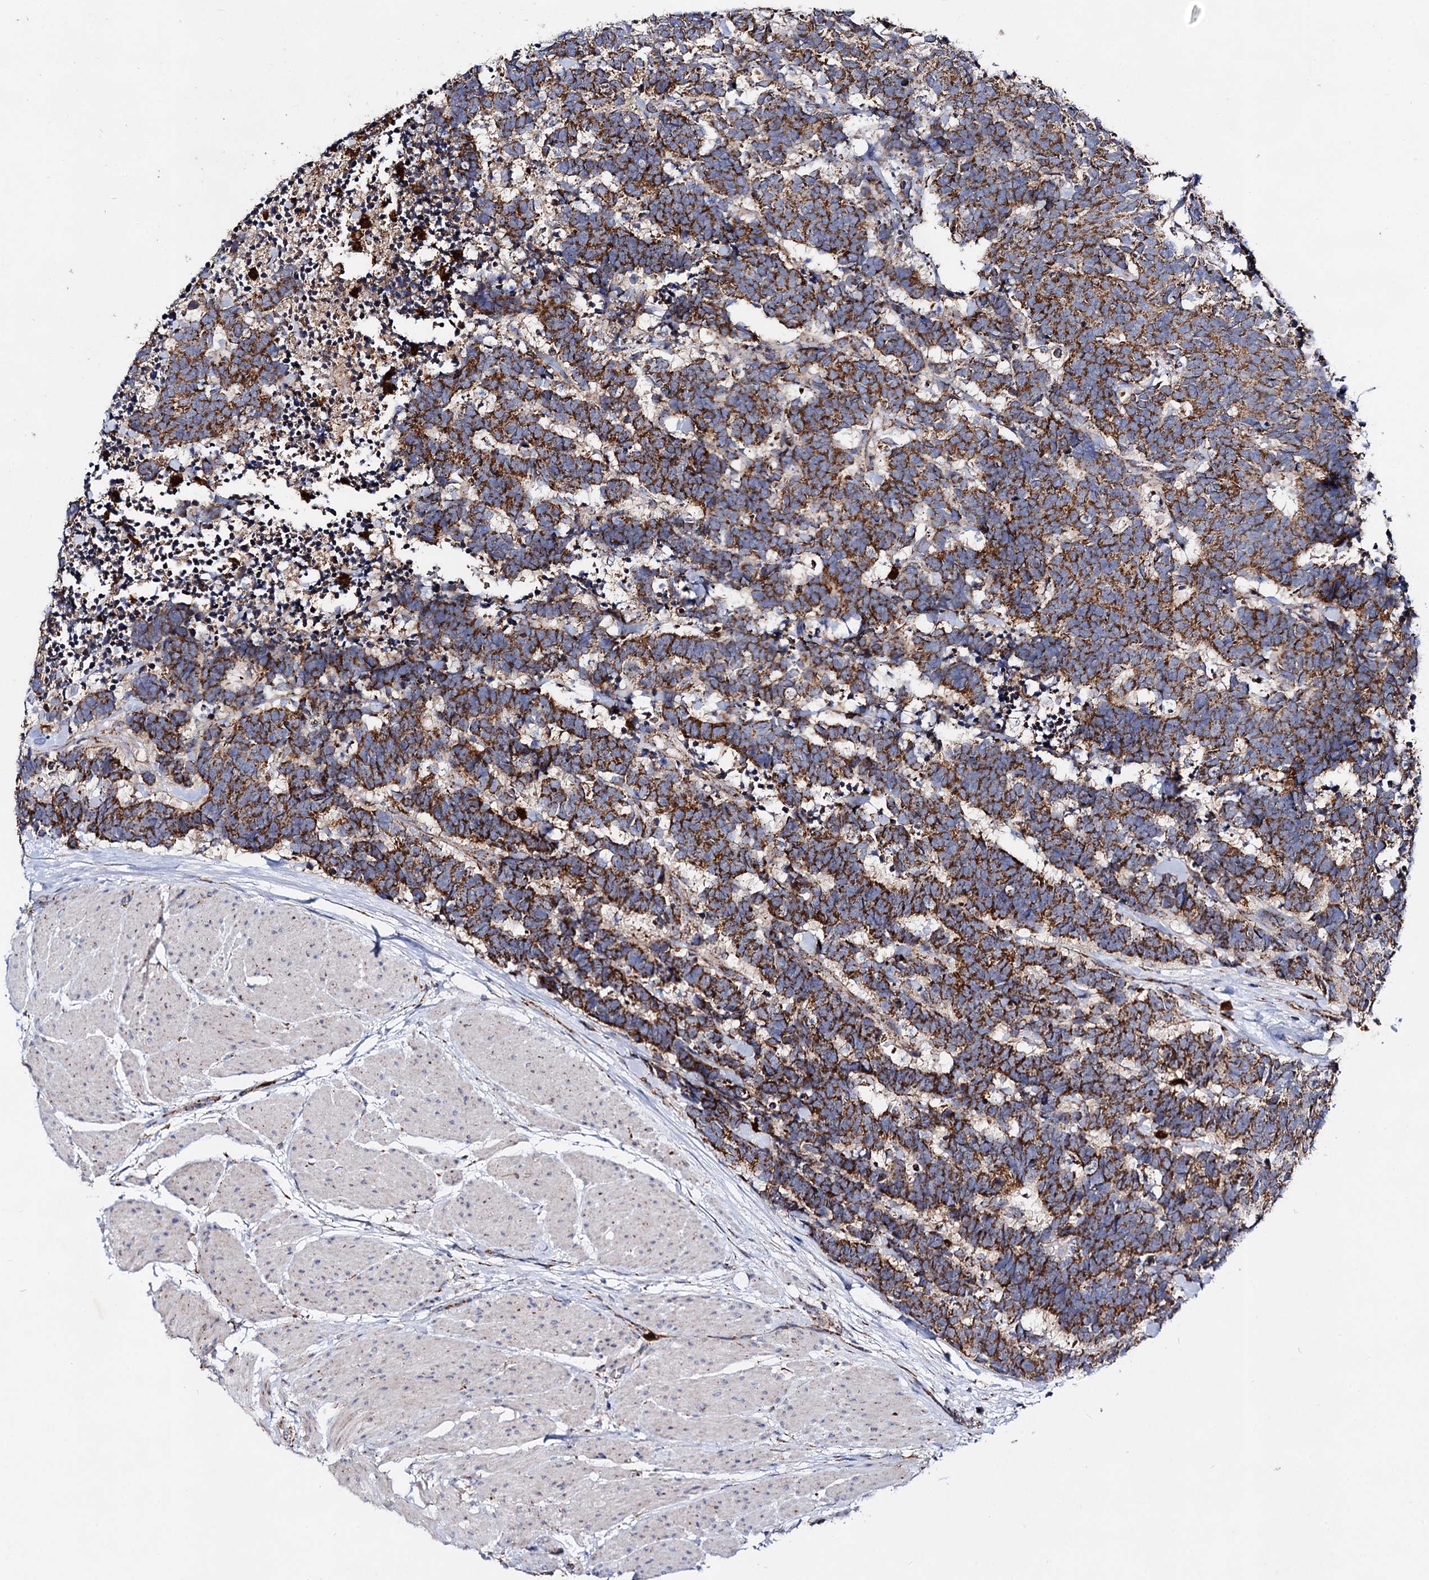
{"staining": {"intensity": "moderate", "quantity": ">75%", "location": "cytoplasmic/membranous"}, "tissue": "carcinoid", "cell_type": "Tumor cells", "image_type": "cancer", "snomed": [{"axis": "morphology", "description": "Carcinoma, NOS"}, {"axis": "morphology", "description": "Carcinoid, malignant, NOS"}, {"axis": "topography", "description": "Urinary bladder"}], "caption": "The image demonstrates a brown stain indicating the presence of a protein in the cytoplasmic/membranous of tumor cells in carcinoma.", "gene": "ACAD9", "patient": {"sex": "male", "age": 57}}